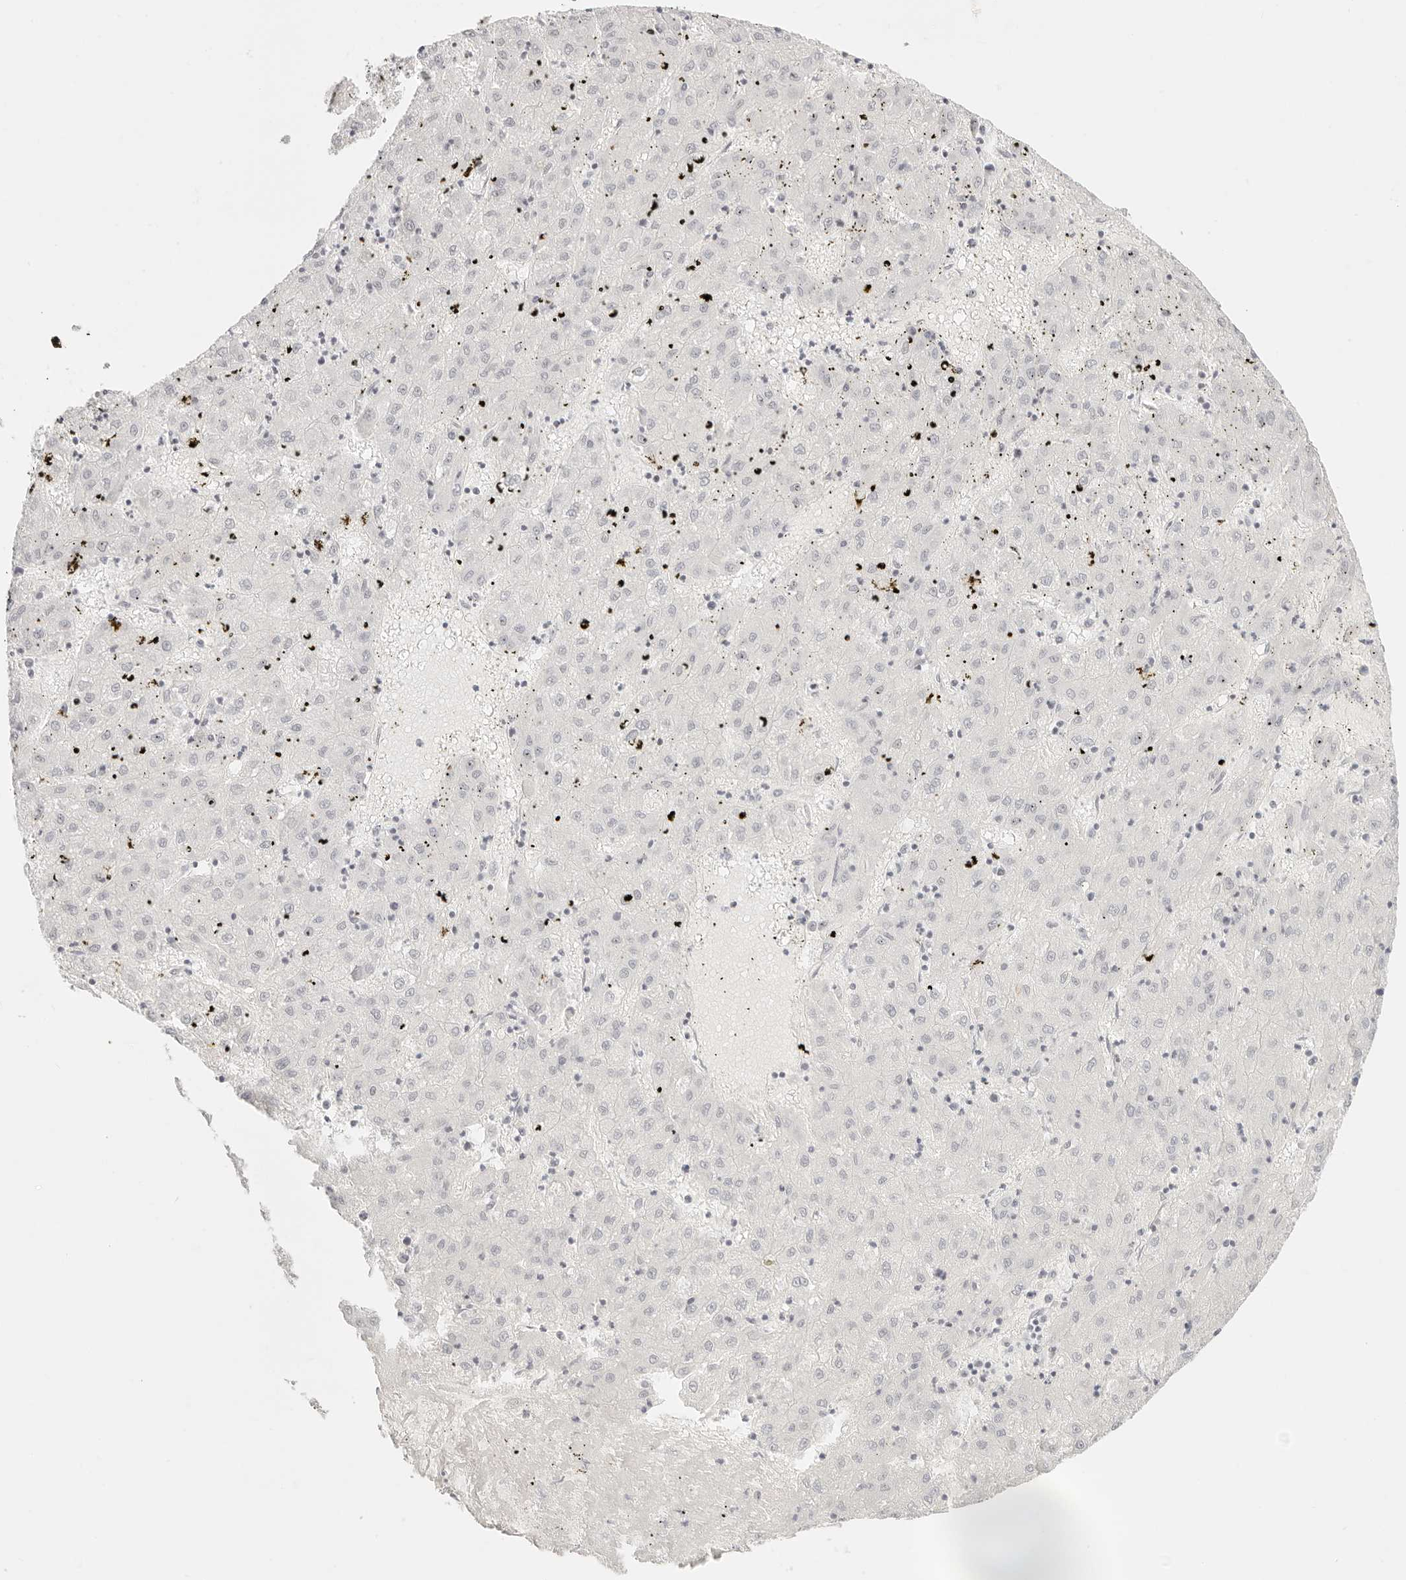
{"staining": {"intensity": "negative", "quantity": "none", "location": "none"}, "tissue": "liver cancer", "cell_type": "Tumor cells", "image_type": "cancer", "snomed": [{"axis": "morphology", "description": "Carcinoma, Hepatocellular, NOS"}, {"axis": "topography", "description": "Liver"}], "caption": "IHC of human liver cancer shows no staining in tumor cells.", "gene": "ZC3H11A", "patient": {"sex": "male", "age": 72}}